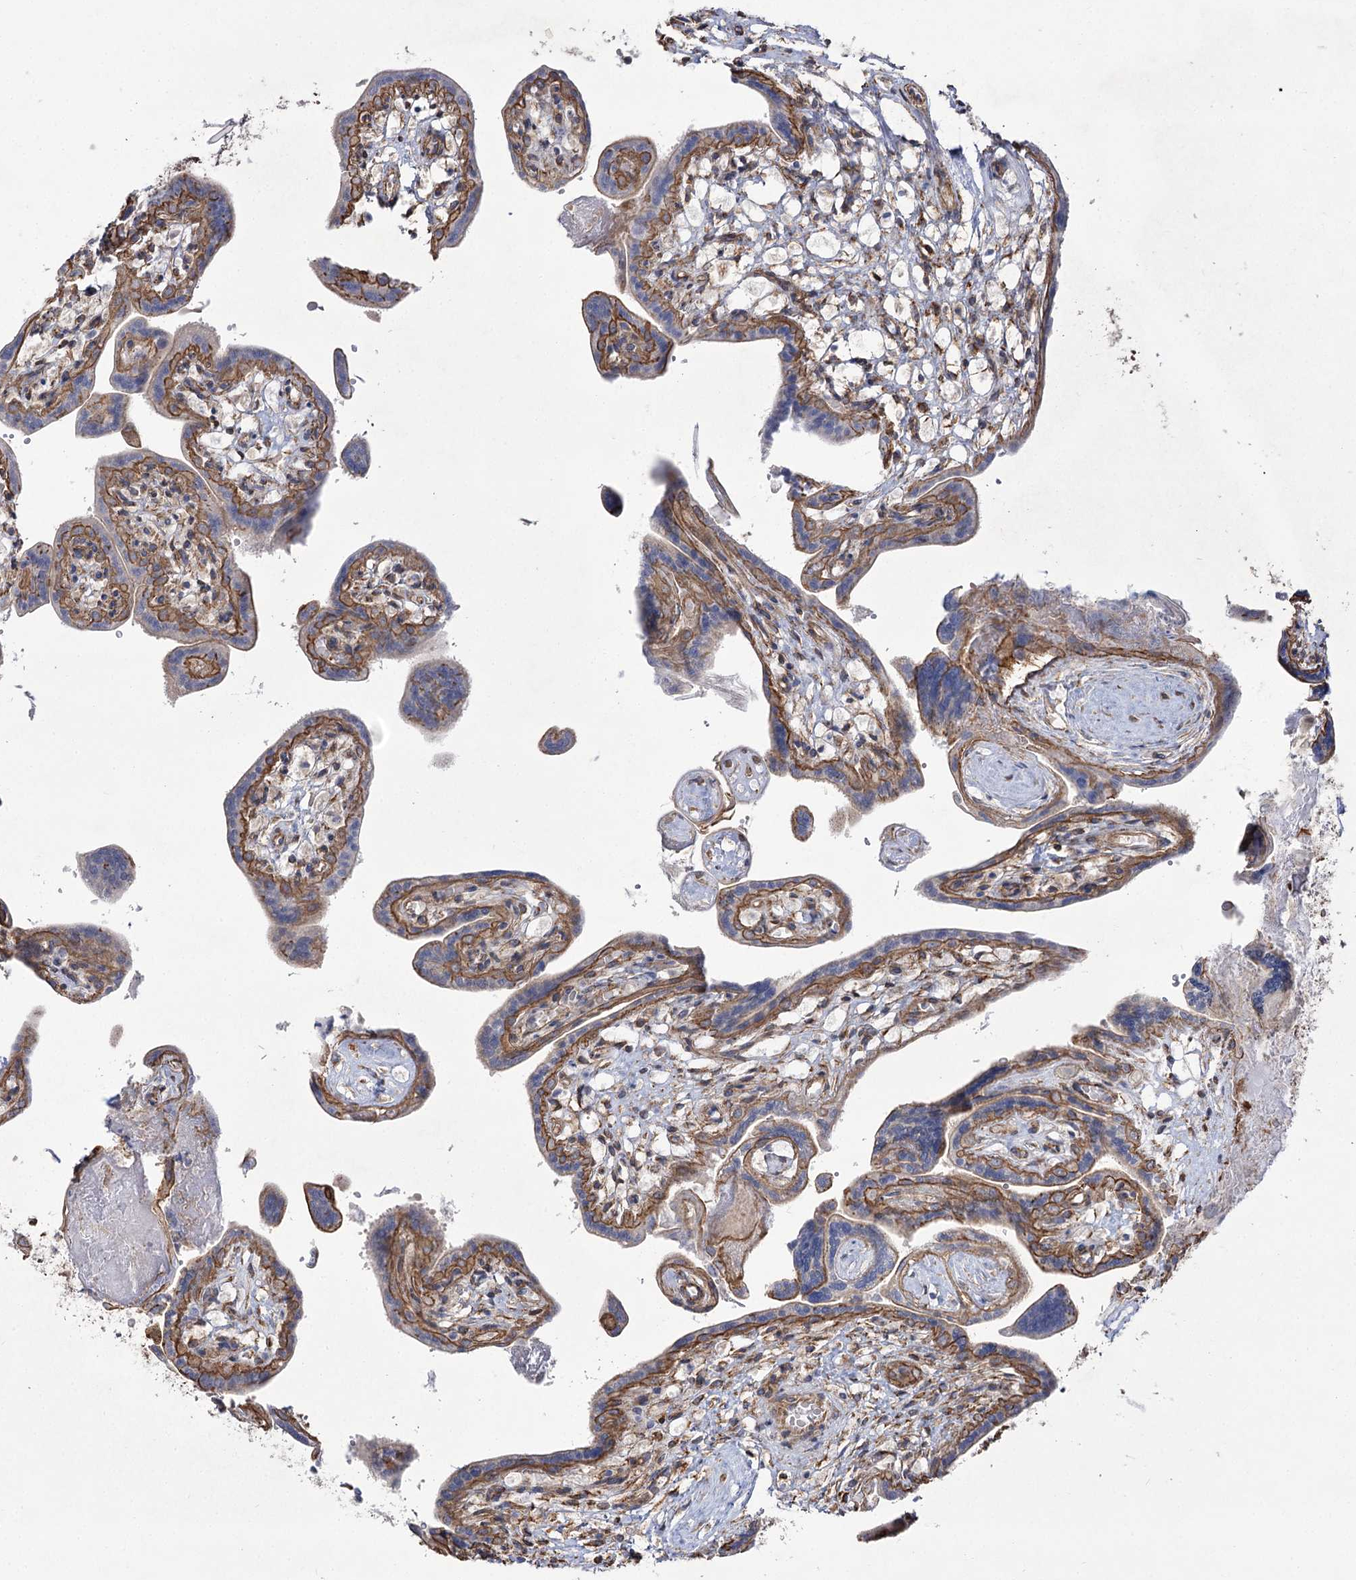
{"staining": {"intensity": "moderate", "quantity": ">75%", "location": "cytoplasmic/membranous"}, "tissue": "placenta", "cell_type": "Trophoblastic cells", "image_type": "normal", "snomed": [{"axis": "morphology", "description": "Normal tissue, NOS"}, {"axis": "topography", "description": "Placenta"}], "caption": "Brown immunohistochemical staining in benign placenta reveals moderate cytoplasmic/membranous positivity in about >75% of trophoblastic cells.", "gene": "SH3BP5L", "patient": {"sex": "female", "age": 37}}